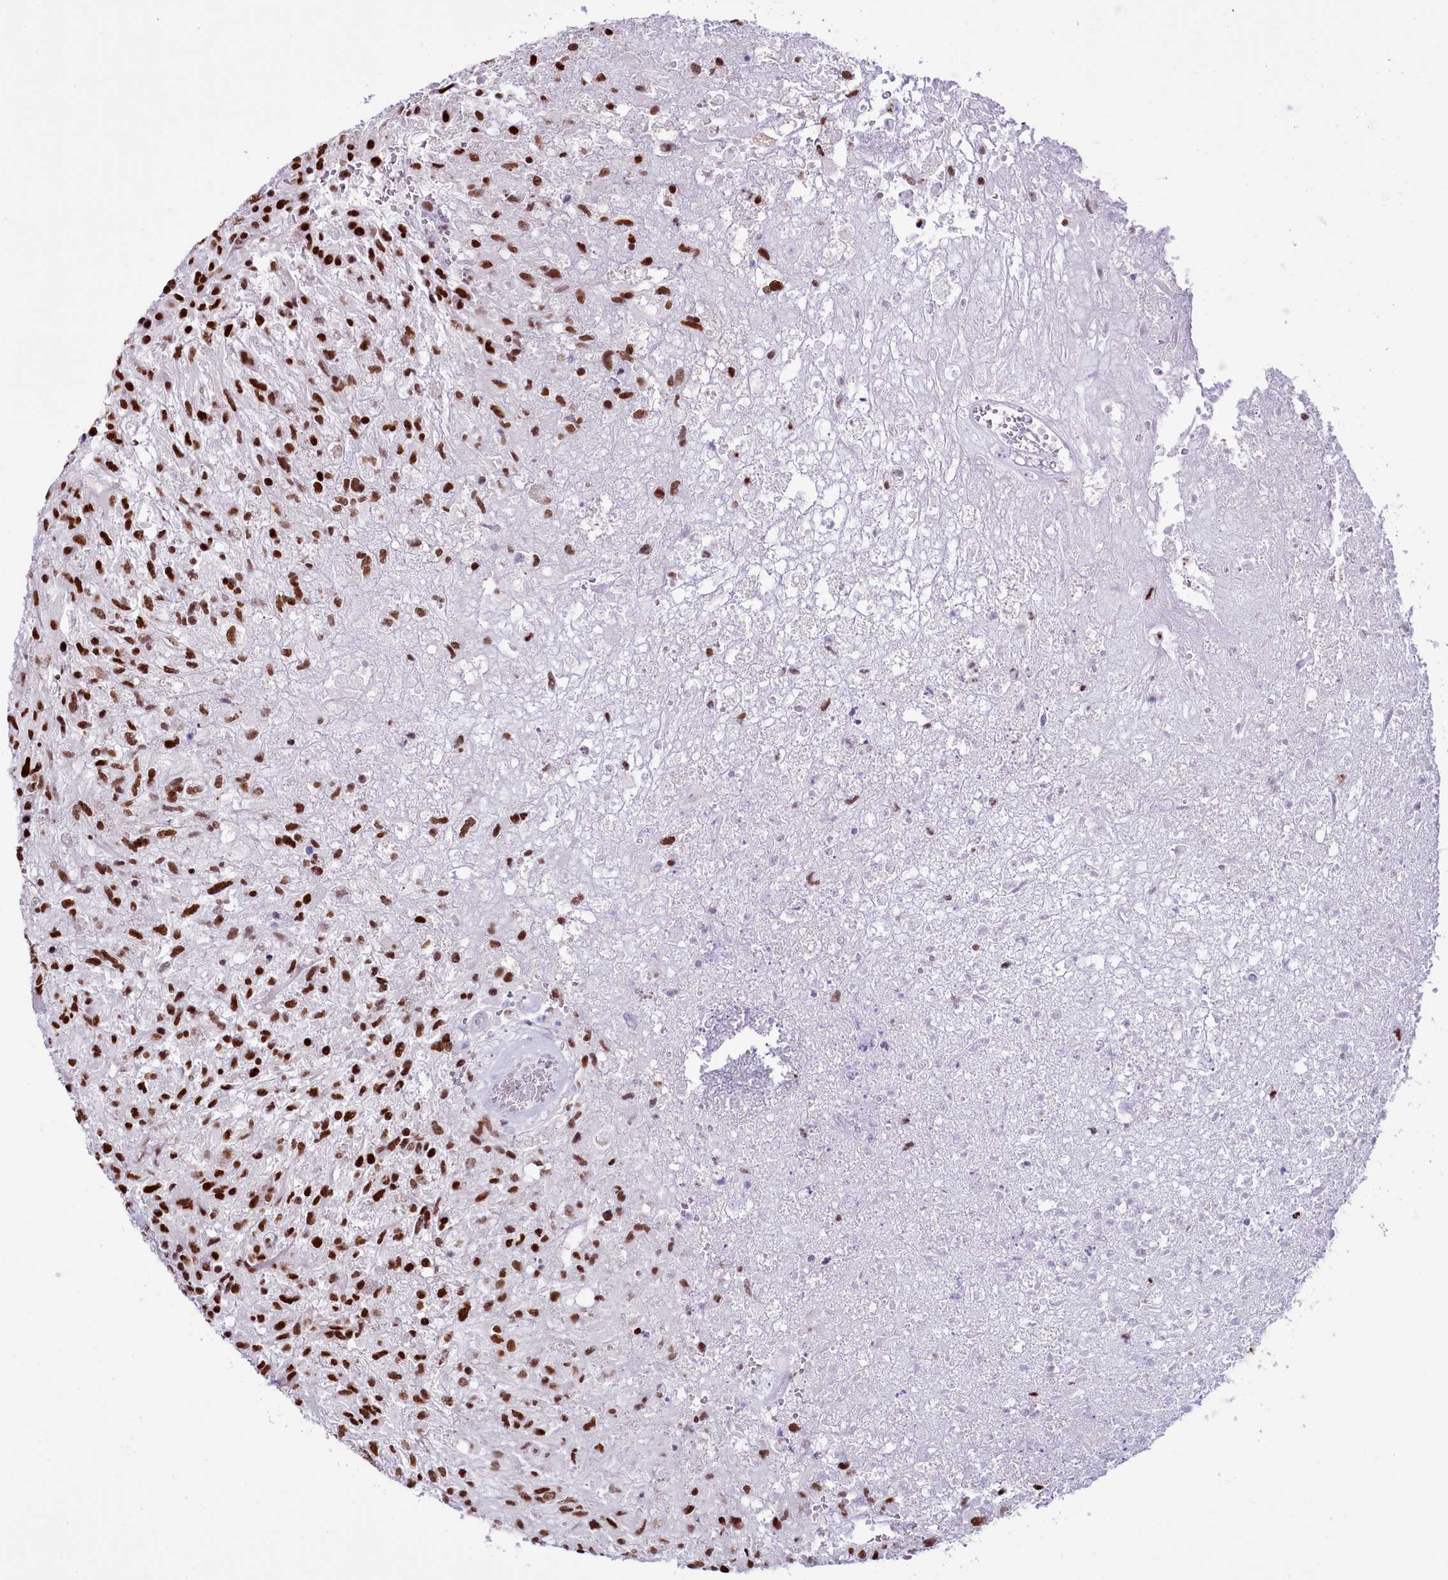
{"staining": {"intensity": "moderate", "quantity": ">75%", "location": "nuclear"}, "tissue": "glioma", "cell_type": "Tumor cells", "image_type": "cancer", "snomed": [{"axis": "morphology", "description": "Glioma, malignant, High grade"}, {"axis": "topography", "description": "Brain"}], "caption": "Human glioma stained with a brown dye shows moderate nuclear positive positivity in about >75% of tumor cells.", "gene": "RALY", "patient": {"sex": "male", "age": 56}}